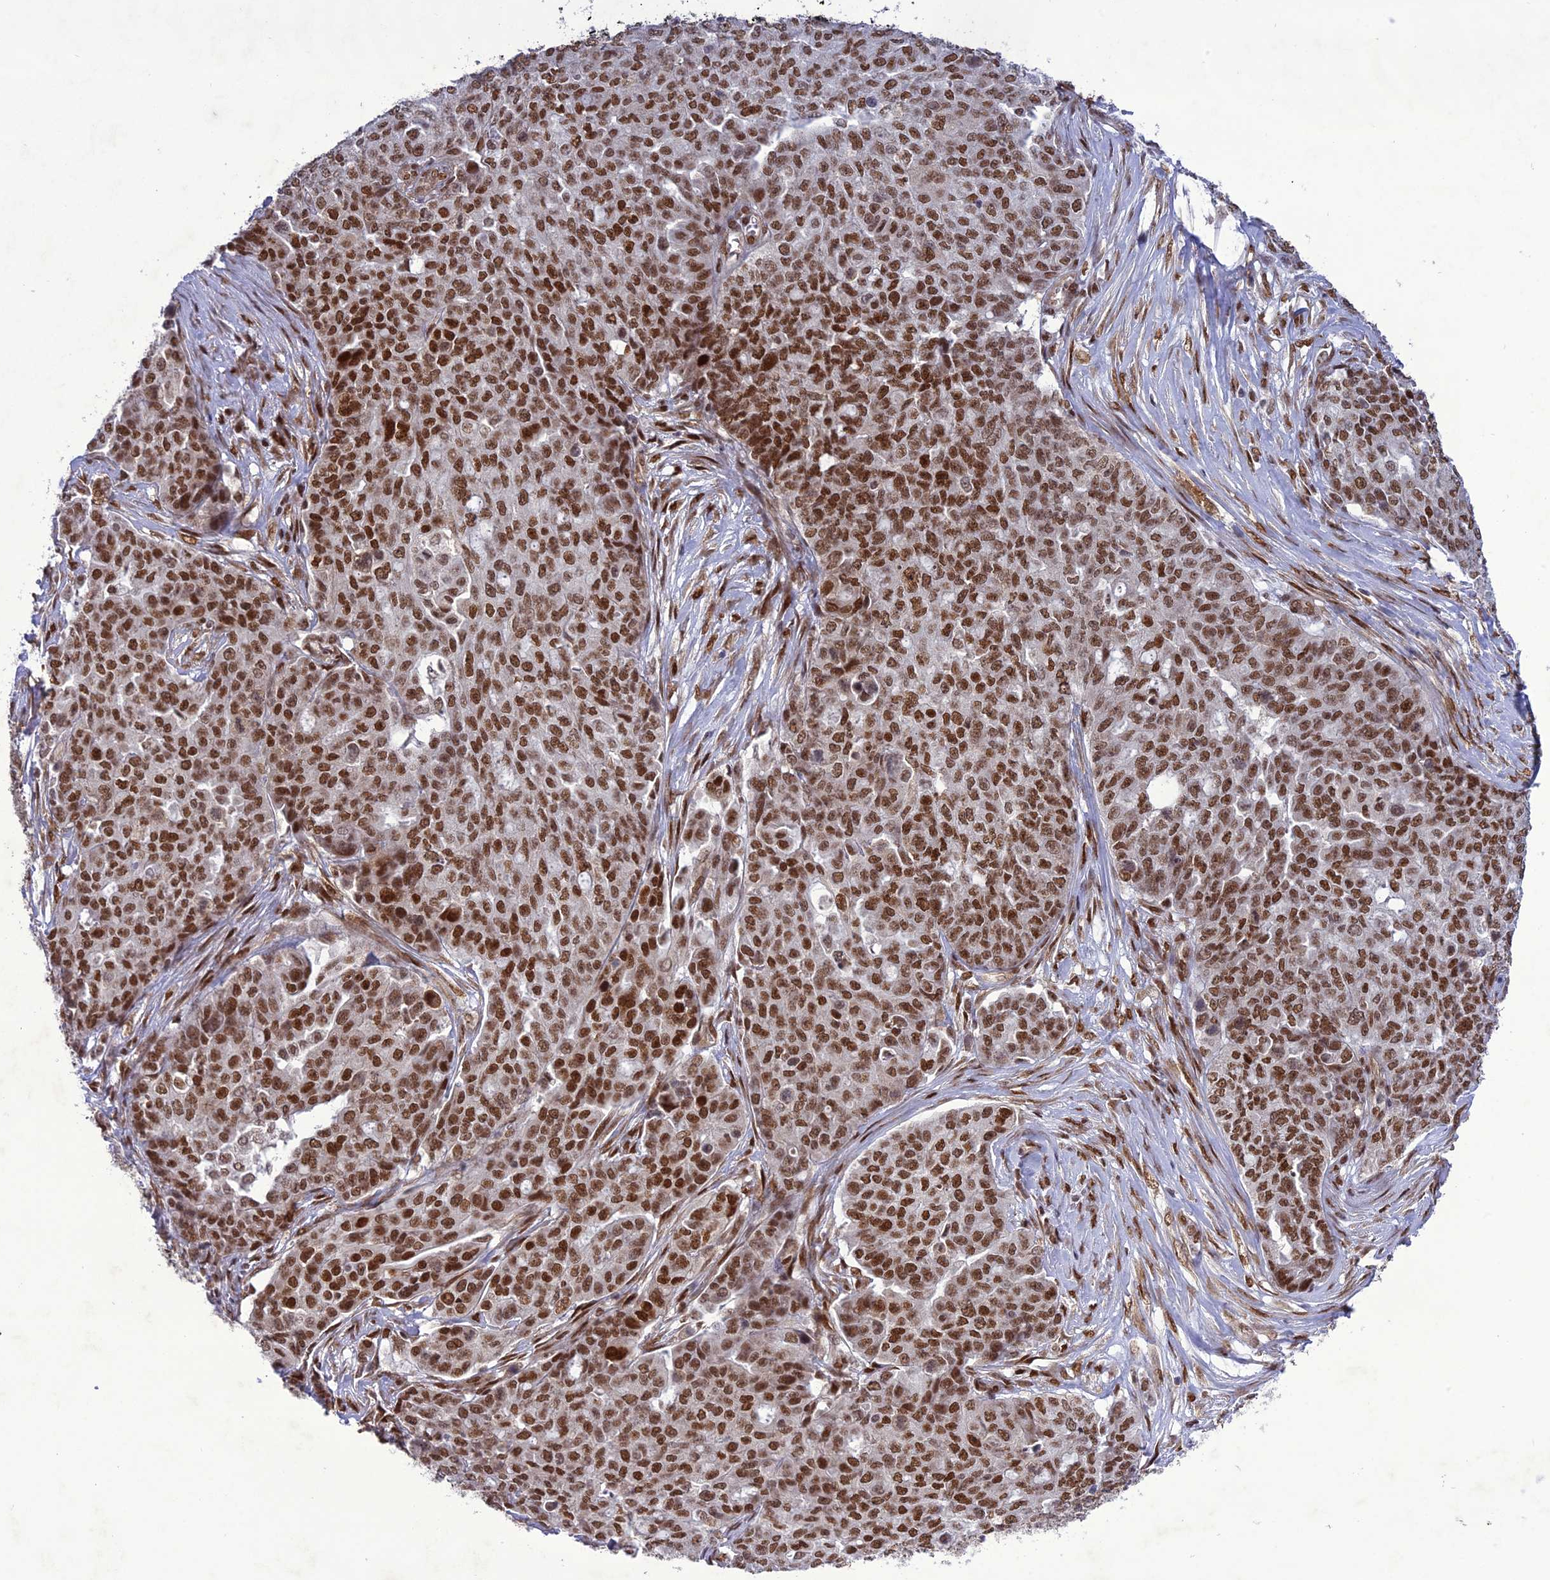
{"staining": {"intensity": "strong", "quantity": ">75%", "location": "nuclear"}, "tissue": "ovarian cancer", "cell_type": "Tumor cells", "image_type": "cancer", "snomed": [{"axis": "morphology", "description": "Cystadenocarcinoma, serous, NOS"}, {"axis": "topography", "description": "Soft tissue"}, {"axis": "topography", "description": "Ovary"}], "caption": "A brown stain highlights strong nuclear positivity of a protein in ovarian serous cystadenocarcinoma tumor cells. The staining was performed using DAB to visualize the protein expression in brown, while the nuclei were stained in blue with hematoxylin (Magnification: 20x).", "gene": "DDX1", "patient": {"sex": "female", "age": 57}}